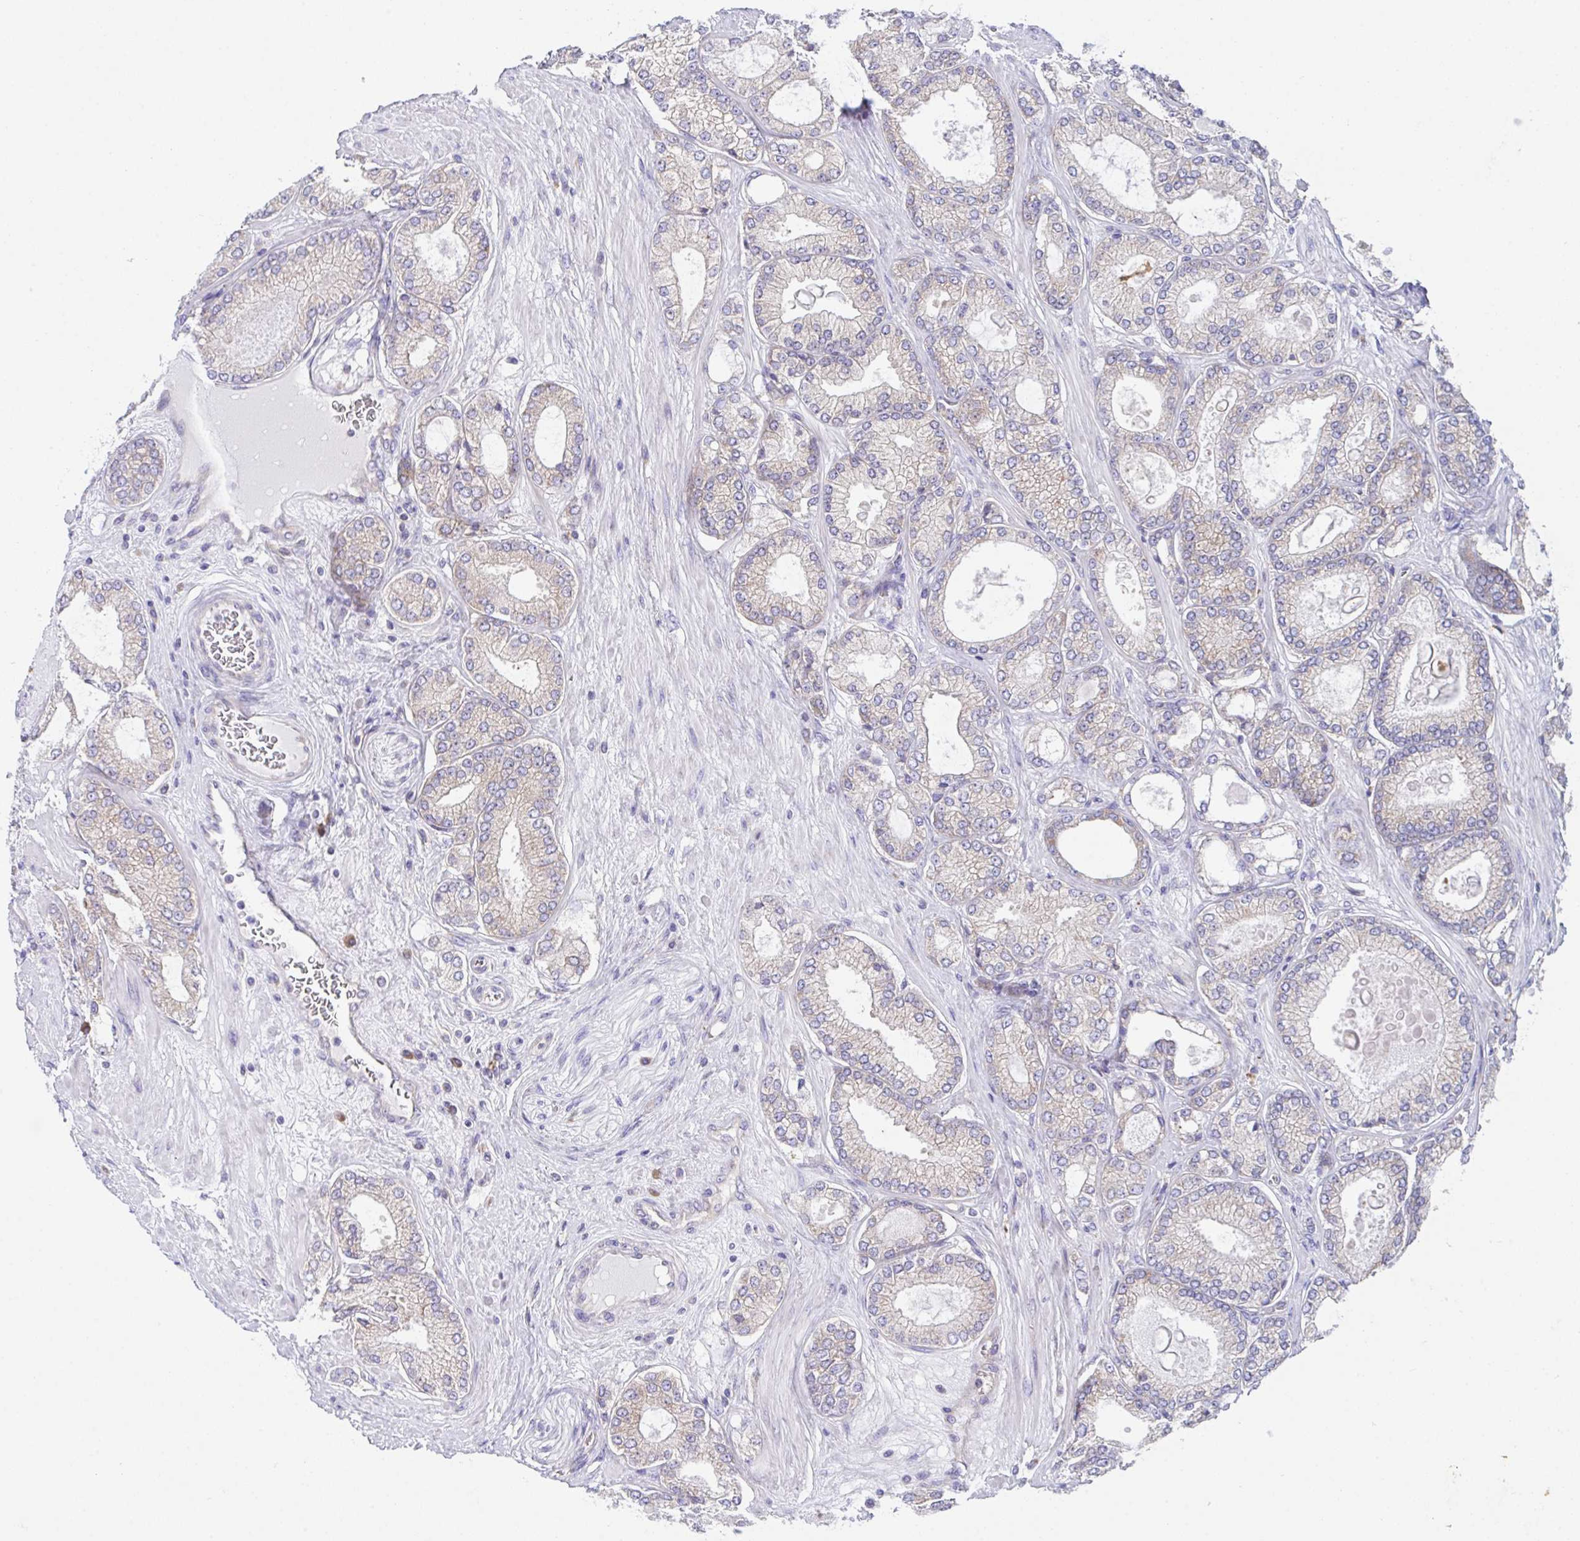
{"staining": {"intensity": "moderate", "quantity": "<25%", "location": "cytoplasmic/membranous"}, "tissue": "prostate cancer", "cell_type": "Tumor cells", "image_type": "cancer", "snomed": [{"axis": "morphology", "description": "Adenocarcinoma, High grade"}, {"axis": "topography", "description": "Prostate"}], "caption": "Moderate cytoplasmic/membranous staining for a protein is identified in approximately <25% of tumor cells of prostate cancer (adenocarcinoma (high-grade)) using IHC.", "gene": "FAU", "patient": {"sex": "male", "age": 68}}